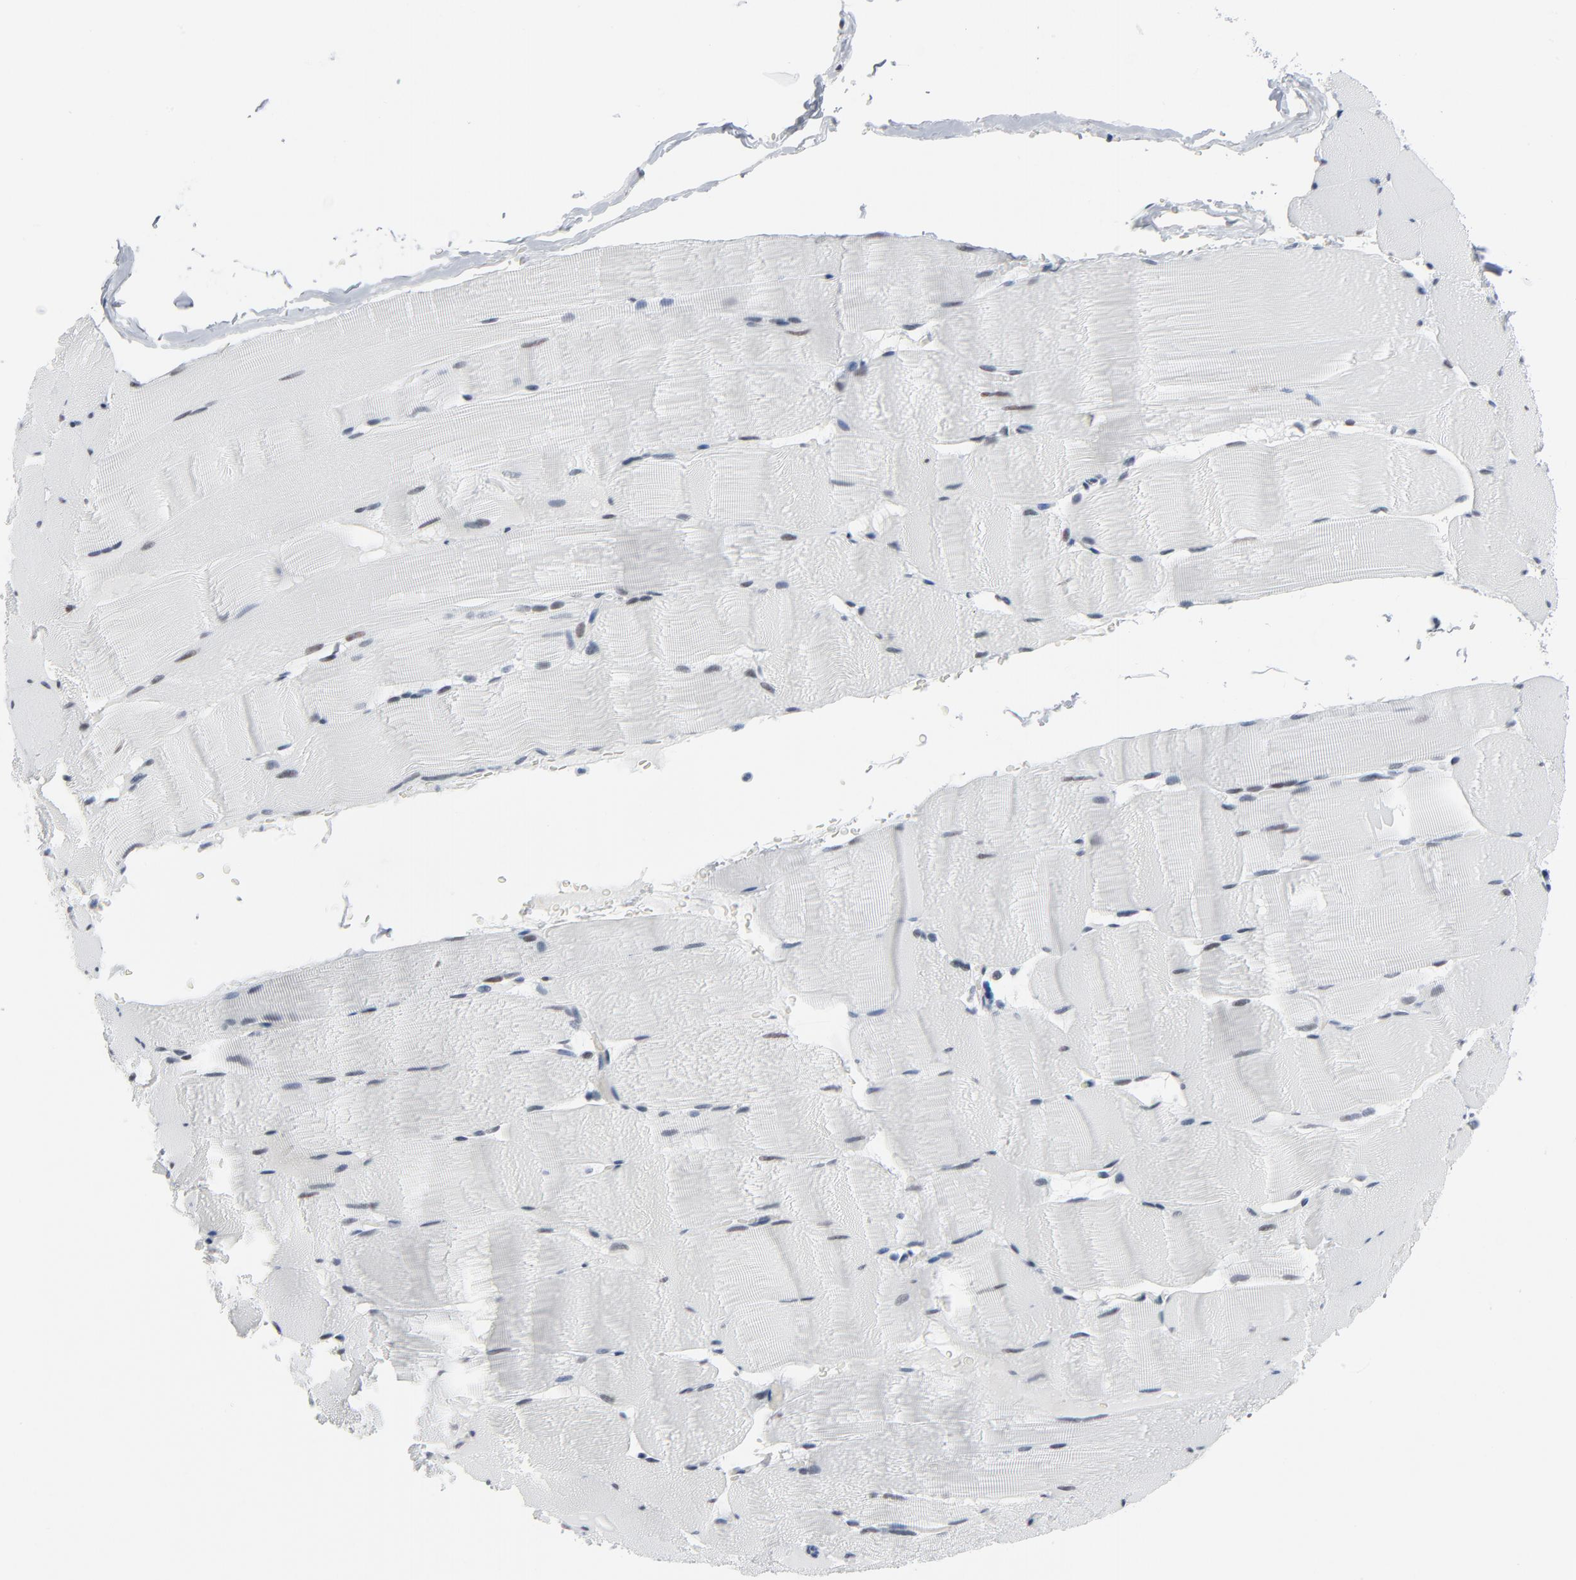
{"staining": {"intensity": "weak", "quantity": "25%-75%", "location": "nuclear"}, "tissue": "skeletal muscle", "cell_type": "Myocytes", "image_type": "normal", "snomed": [{"axis": "morphology", "description": "Normal tissue, NOS"}, {"axis": "topography", "description": "Skeletal muscle"}], "caption": "Brown immunohistochemical staining in benign human skeletal muscle exhibits weak nuclear positivity in about 25%-75% of myocytes.", "gene": "SIRT1", "patient": {"sex": "male", "age": 62}}